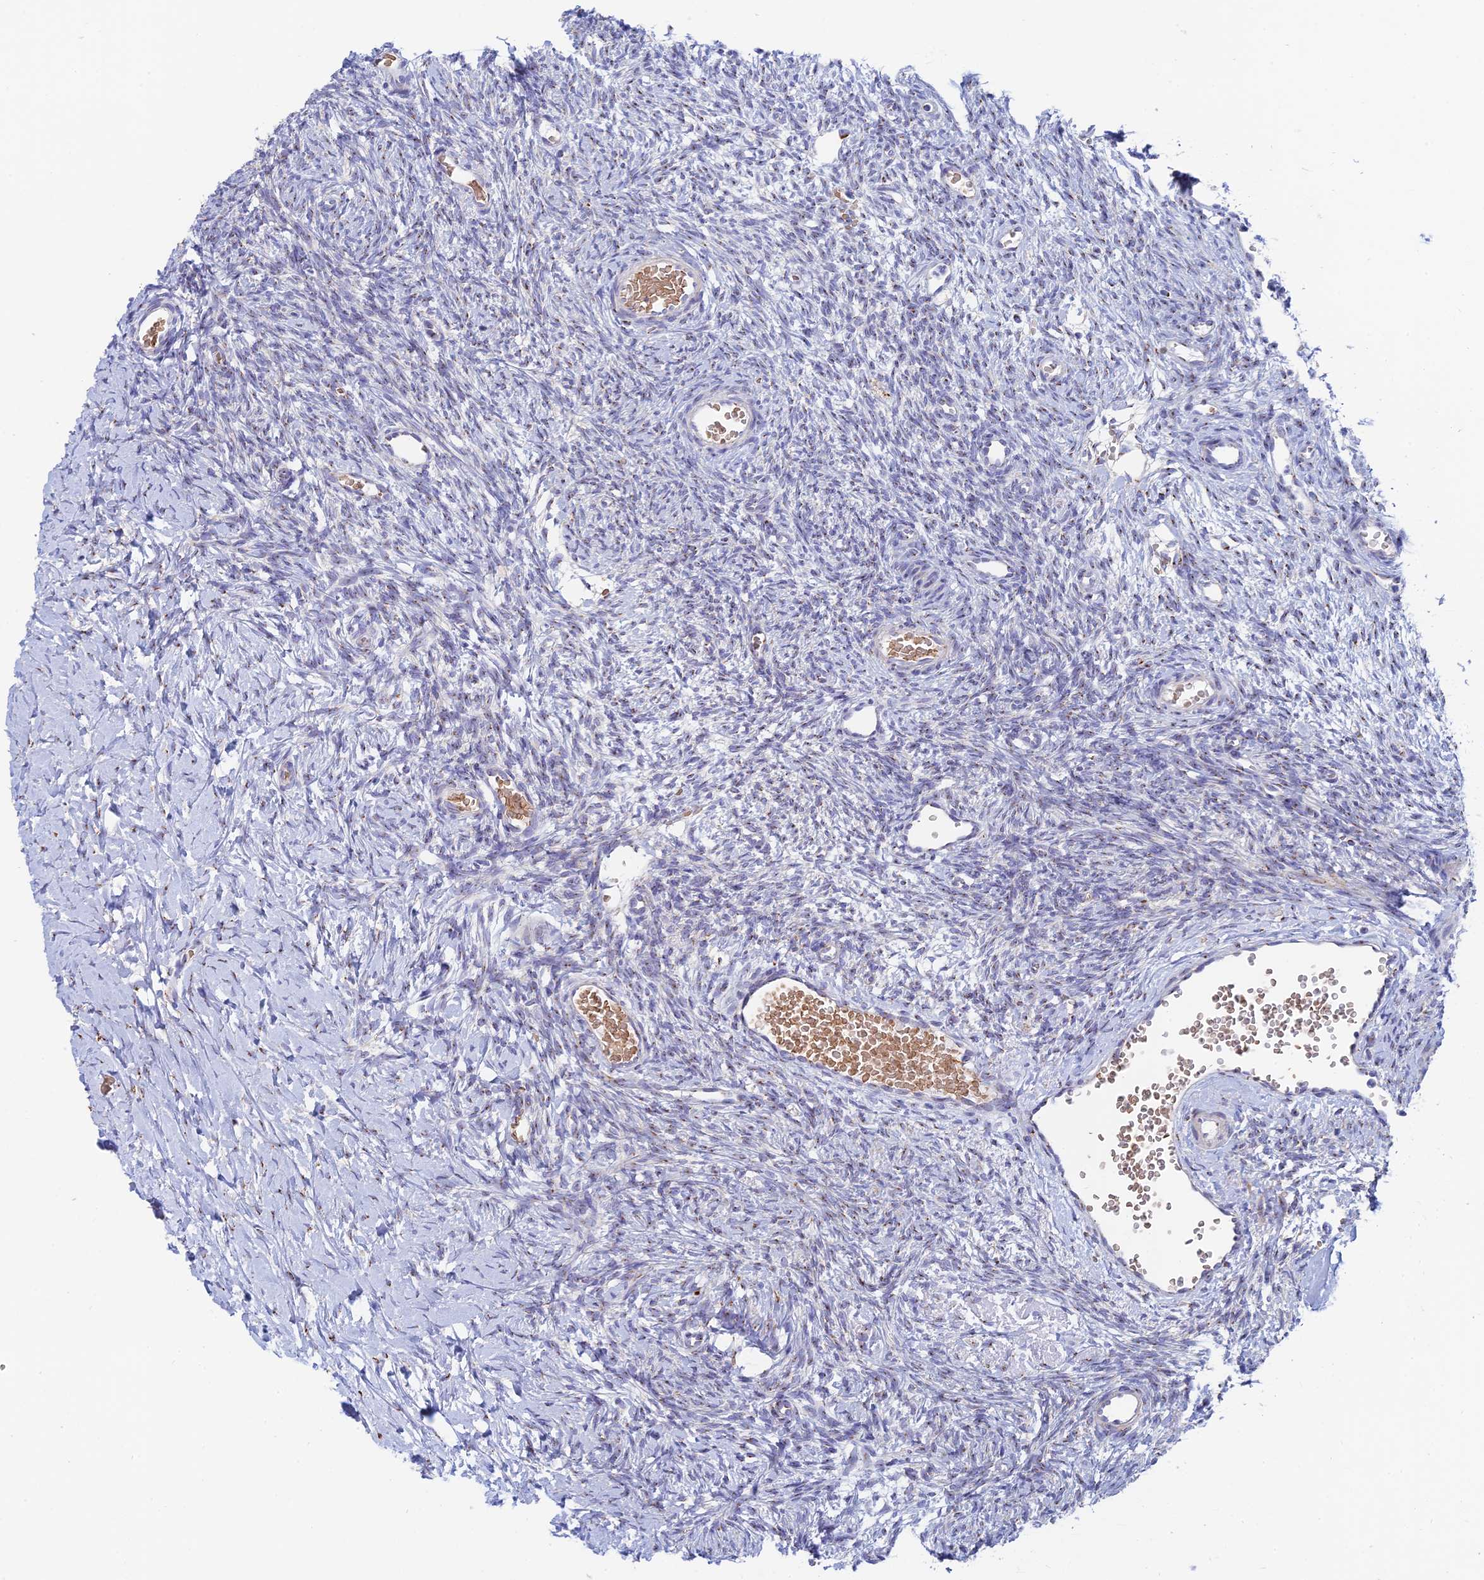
{"staining": {"intensity": "weak", "quantity": "25%-75%", "location": "cytoplasmic/membranous"}, "tissue": "ovary", "cell_type": "Ovarian stroma cells", "image_type": "normal", "snomed": [{"axis": "morphology", "description": "Normal tissue, NOS"}, {"axis": "topography", "description": "Ovary"}], "caption": "Ovarian stroma cells display low levels of weak cytoplasmic/membranous positivity in about 25%-75% of cells in normal human ovary. Using DAB (3,3'-diaminobenzidine) (brown) and hematoxylin (blue) stains, captured at high magnification using brightfield microscopy.", "gene": "ENSG00000267561", "patient": {"sex": "female", "age": 39}}